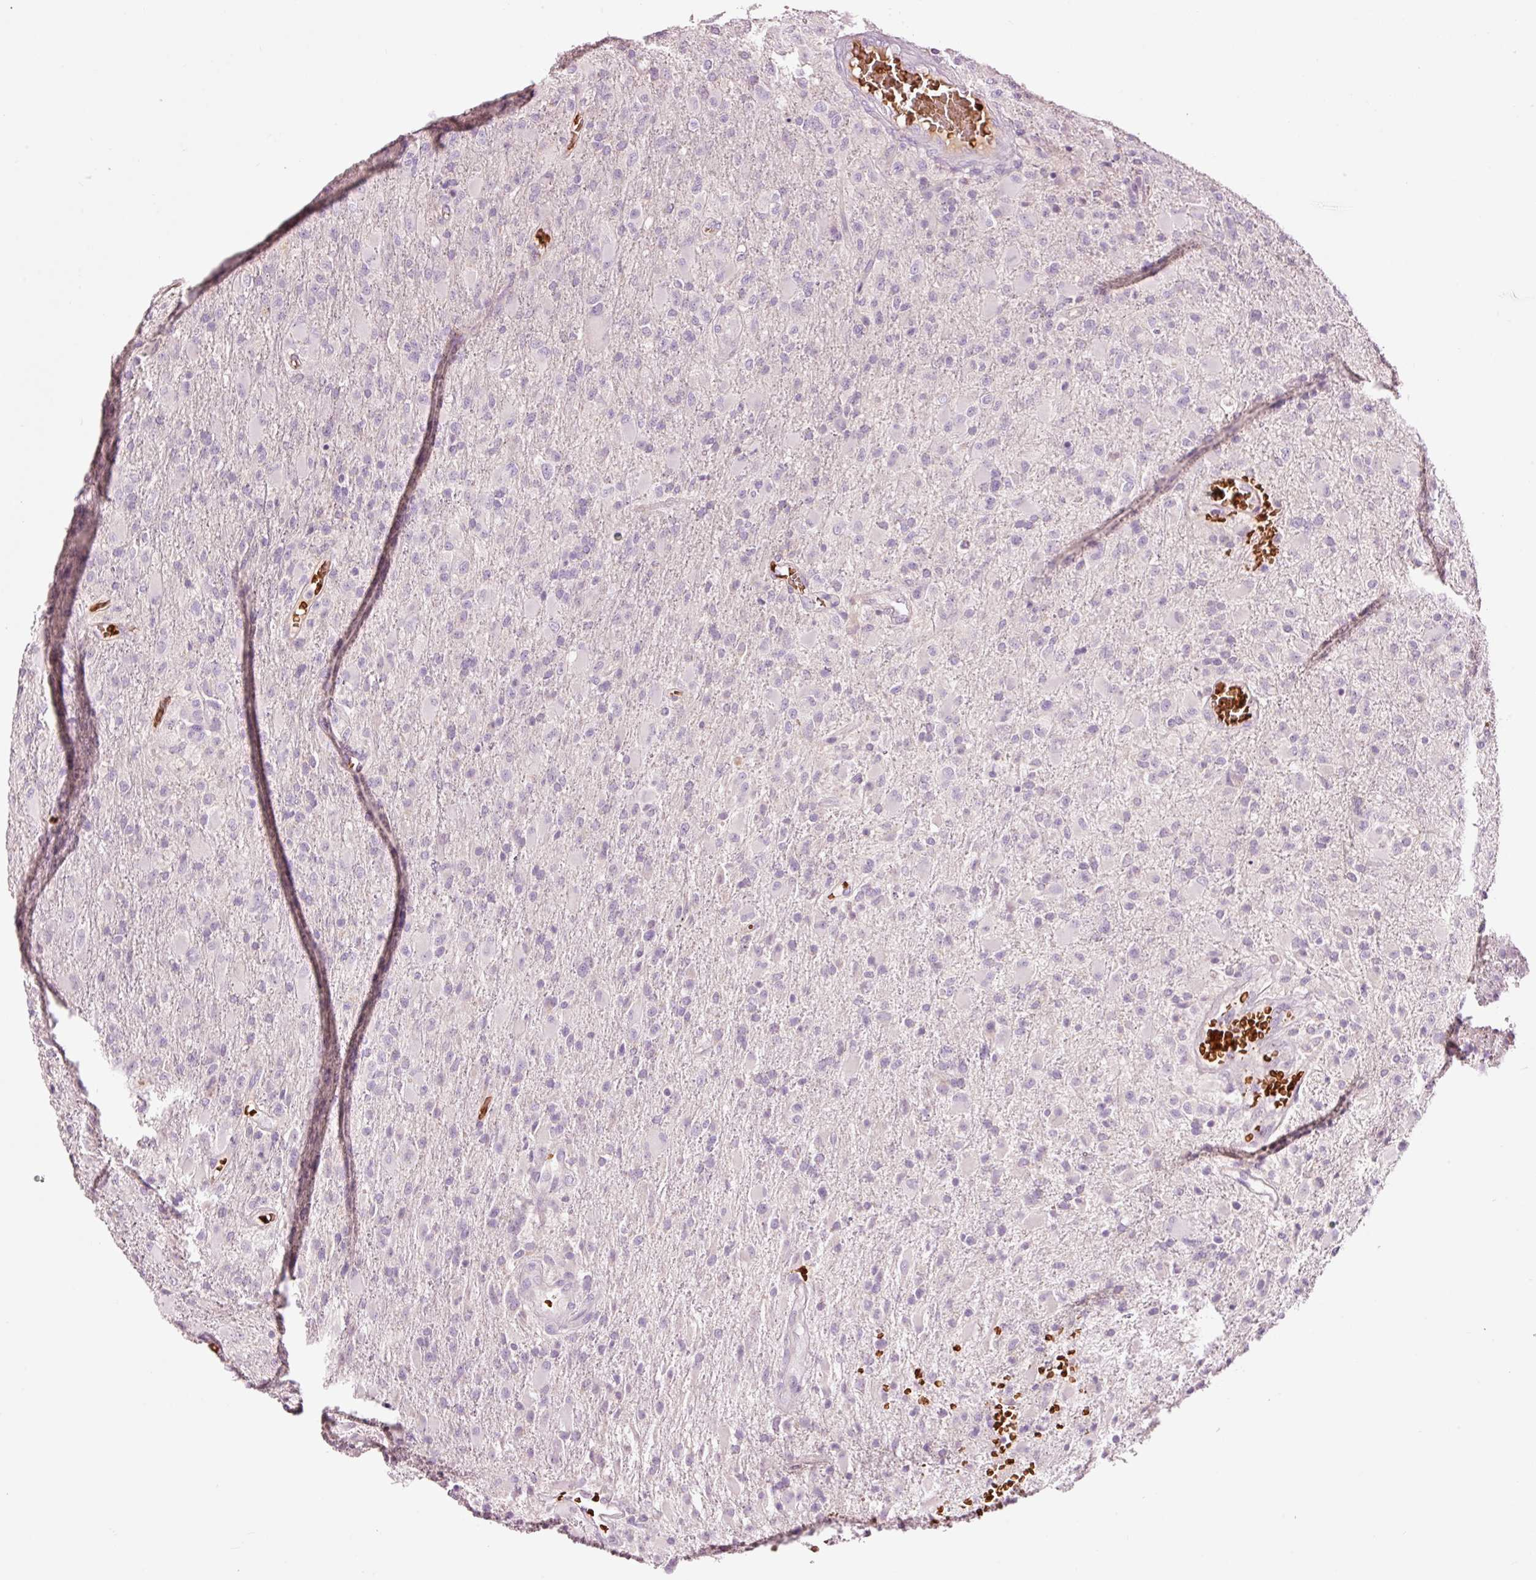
{"staining": {"intensity": "negative", "quantity": "none", "location": "none"}, "tissue": "glioma", "cell_type": "Tumor cells", "image_type": "cancer", "snomed": [{"axis": "morphology", "description": "Glioma, malignant, Low grade"}, {"axis": "topography", "description": "Brain"}], "caption": "Immunohistochemical staining of malignant low-grade glioma demonstrates no significant staining in tumor cells.", "gene": "LDHAL6B", "patient": {"sex": "male", "age": 65}}